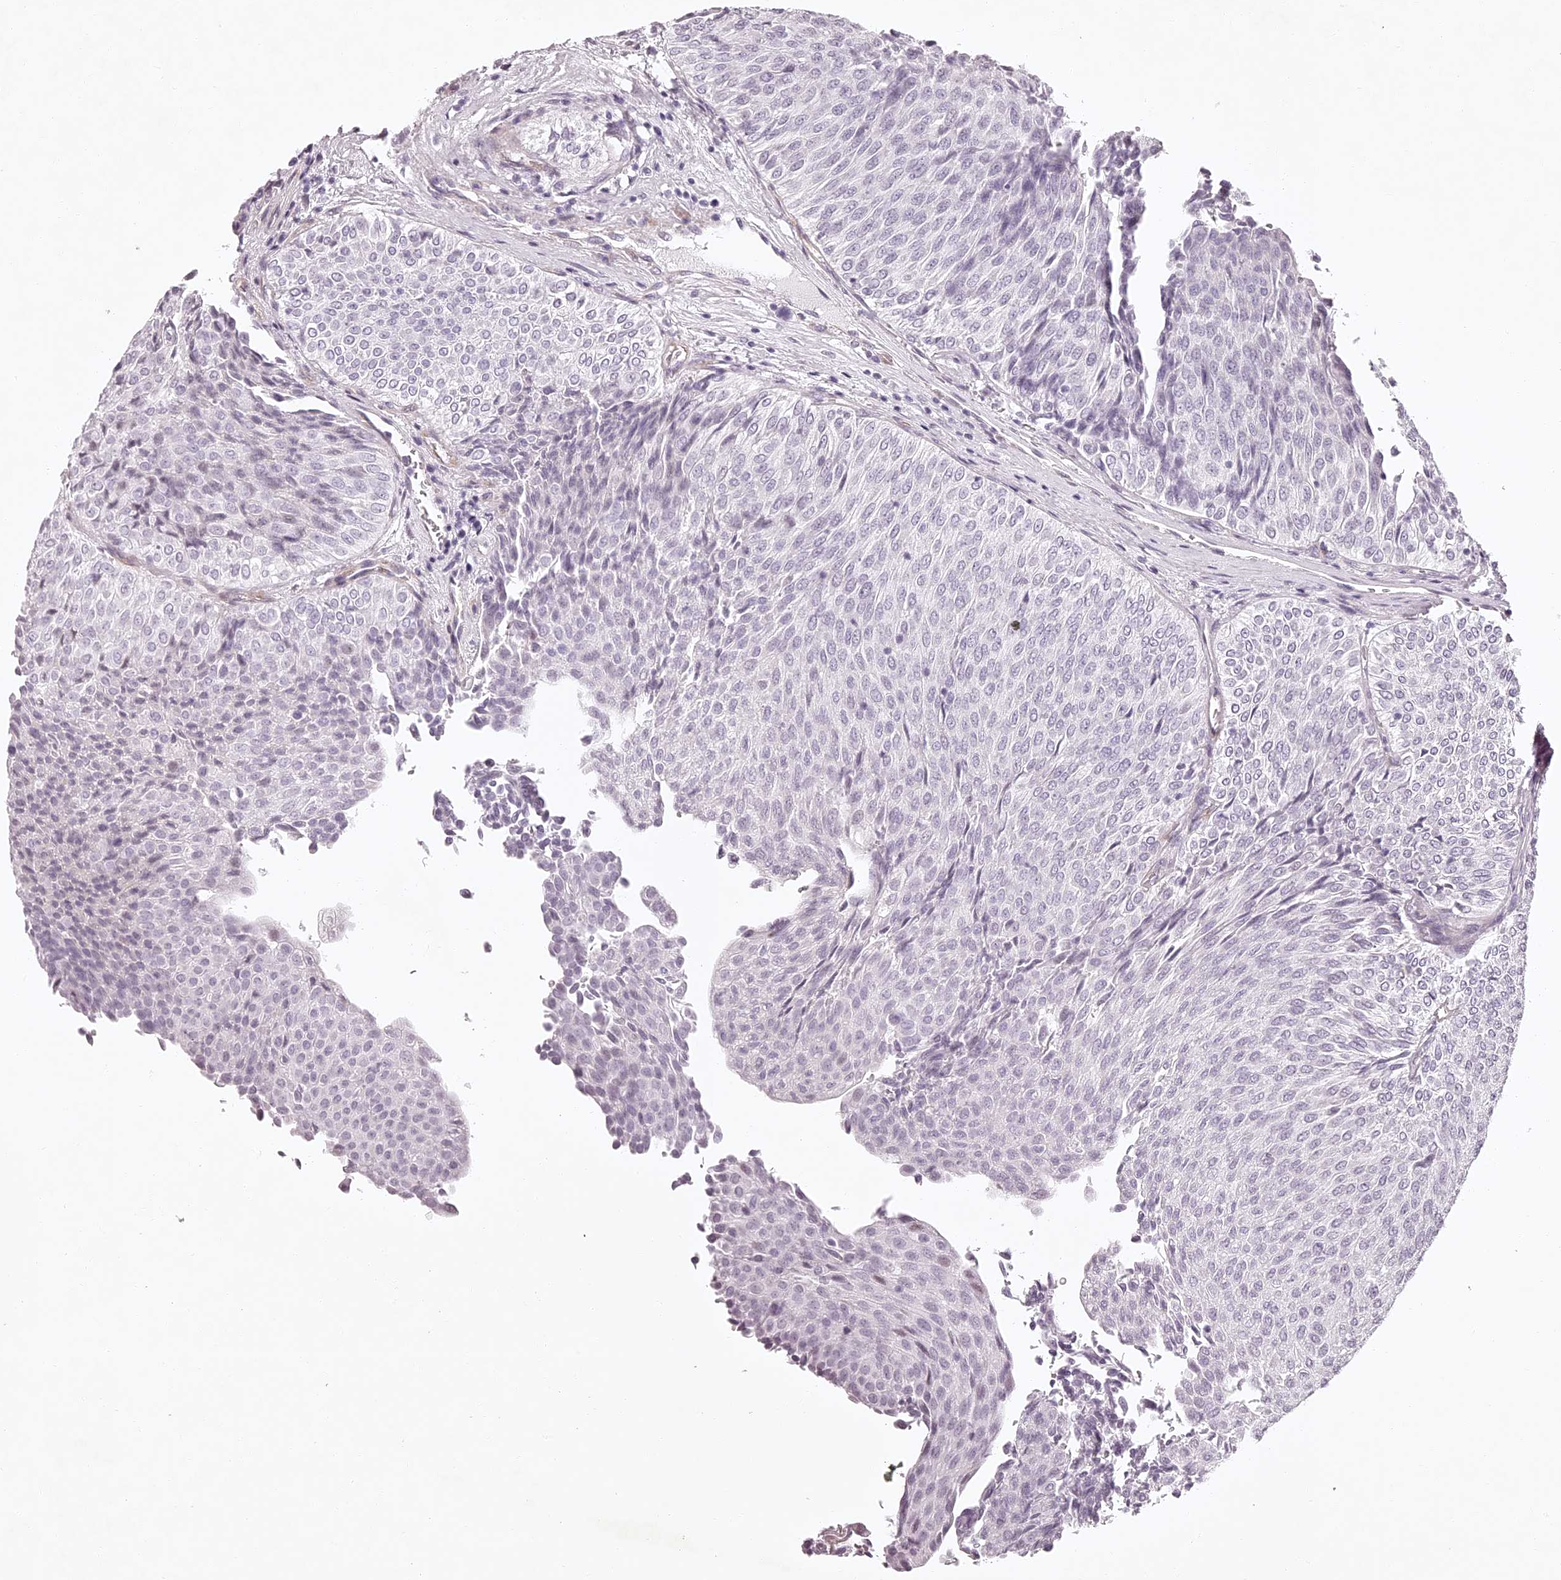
{"staining": {"intensity": "negative", "quantity": "none", "location": "none"}, "tissue": "urothelial cancer", "cell_type": "Tumor cells", "image_type": "cancer", "snomed": [{"axis": "morphology", "description": "Urothelial carcinoma, Low grade"}, {"axis": "topography", "description": "Urinary bladder"}], "caption": "This is a micrograph of IHC staining of urothelial cancer, which shows no expression in tumor cells.", "gene": "ELAPOR1", "patient": {"sex": "male", "age": 78}}